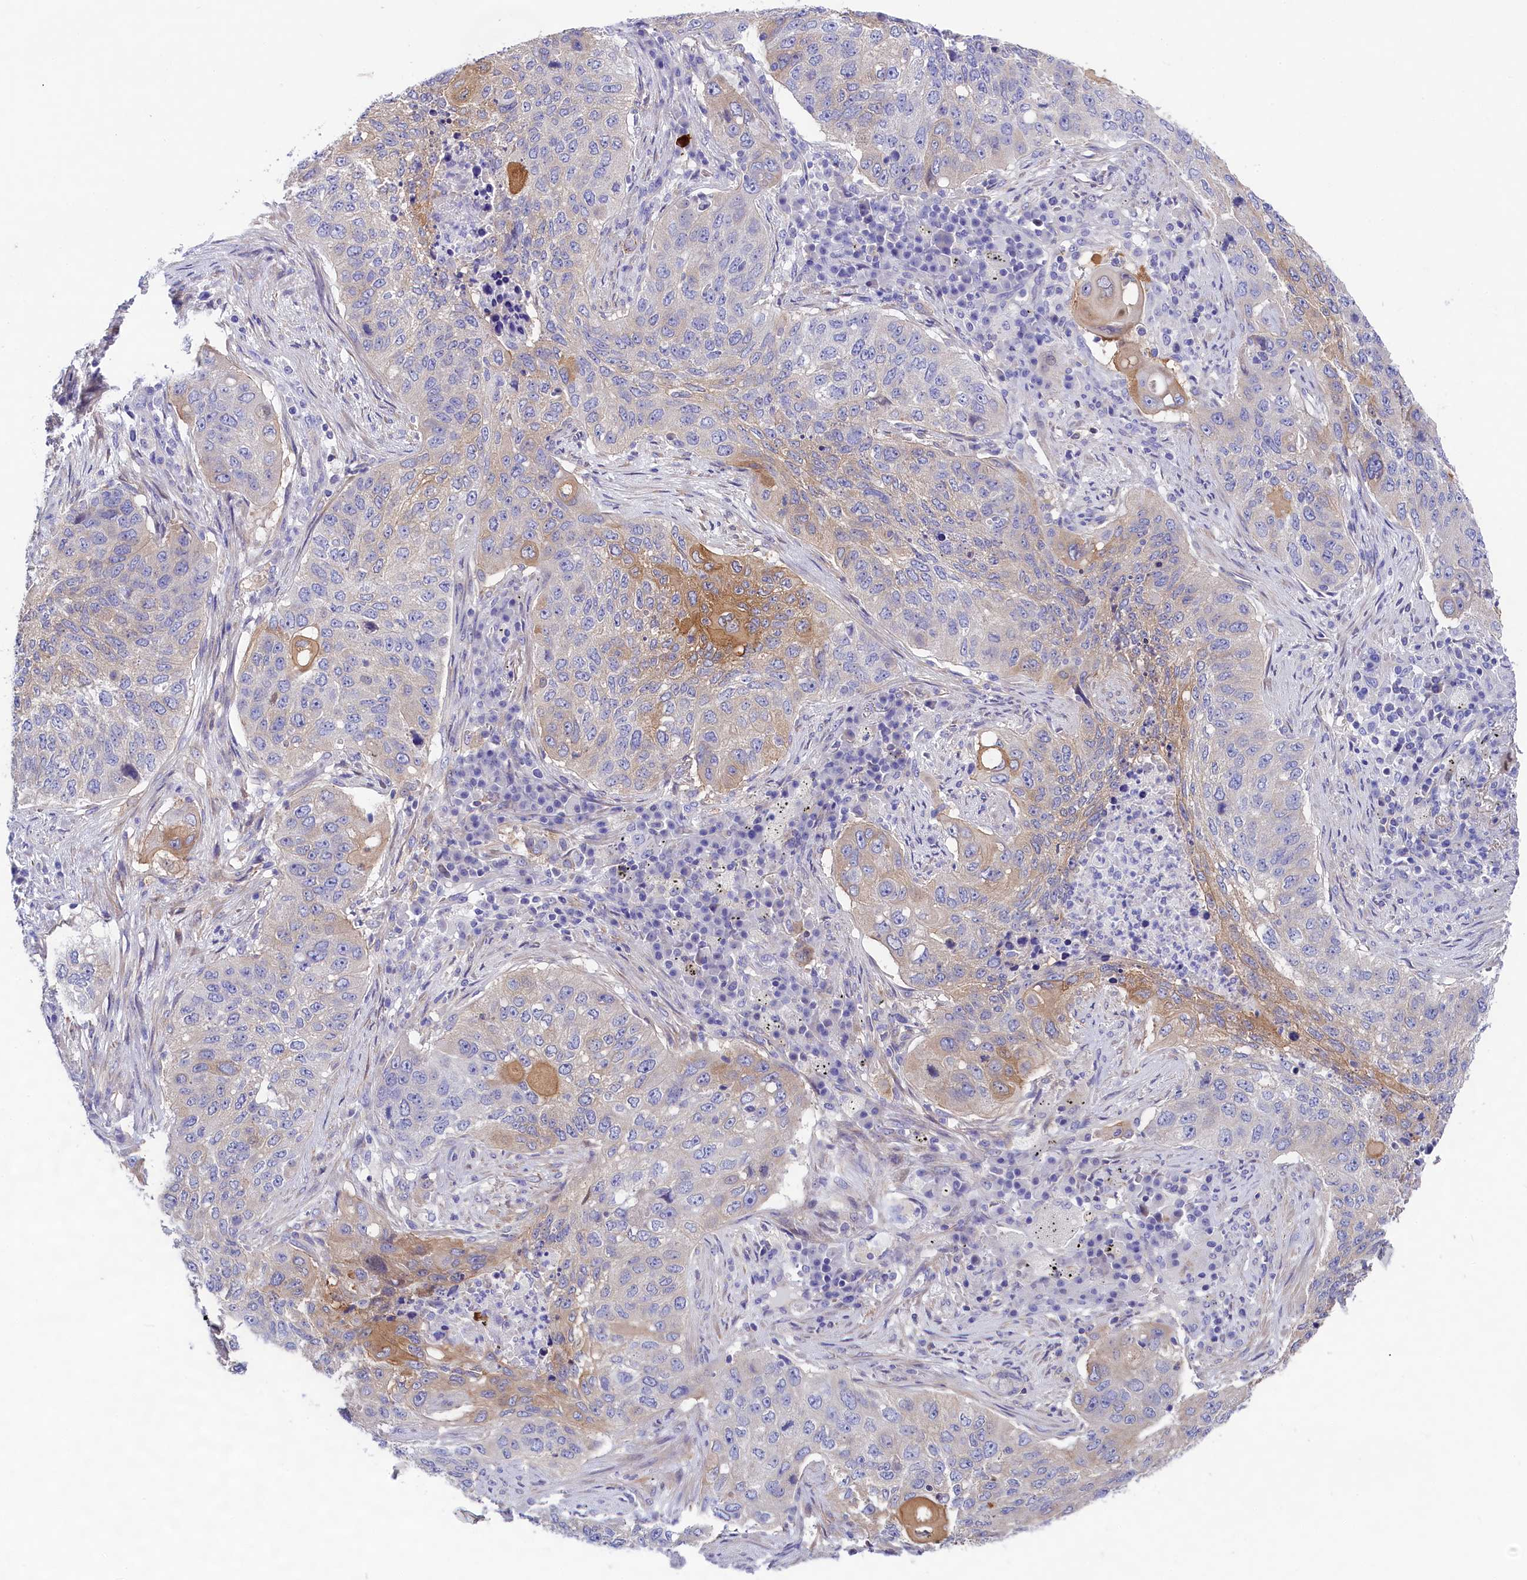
{"staining": {"intensity": "moderate", "quantity": "<25%", "location": "cytoplasmic/membranous"}, "tissue": "lung cancer", "cell_type": "Tumor cells", "image_type": "cancer", "snomed": [{"axis": "morphology", "description": "Squamous cell carcinoma, NOS"}, {"axis": "topography", "description": "Lung"}], "caption": "Immunohistochemistry (IHC) (DAB) staining of human lung squamous cell carcinoma displays moderate cytoplasmic/membranous protein staining in approximately <25% of tumor cells. (DAB (3,3'-diaminobenzidine) IHC with brightfield microscopy, high magnification).", "gene": "PPP1R13L", "patient": {"sex": "female", "age": 63}}